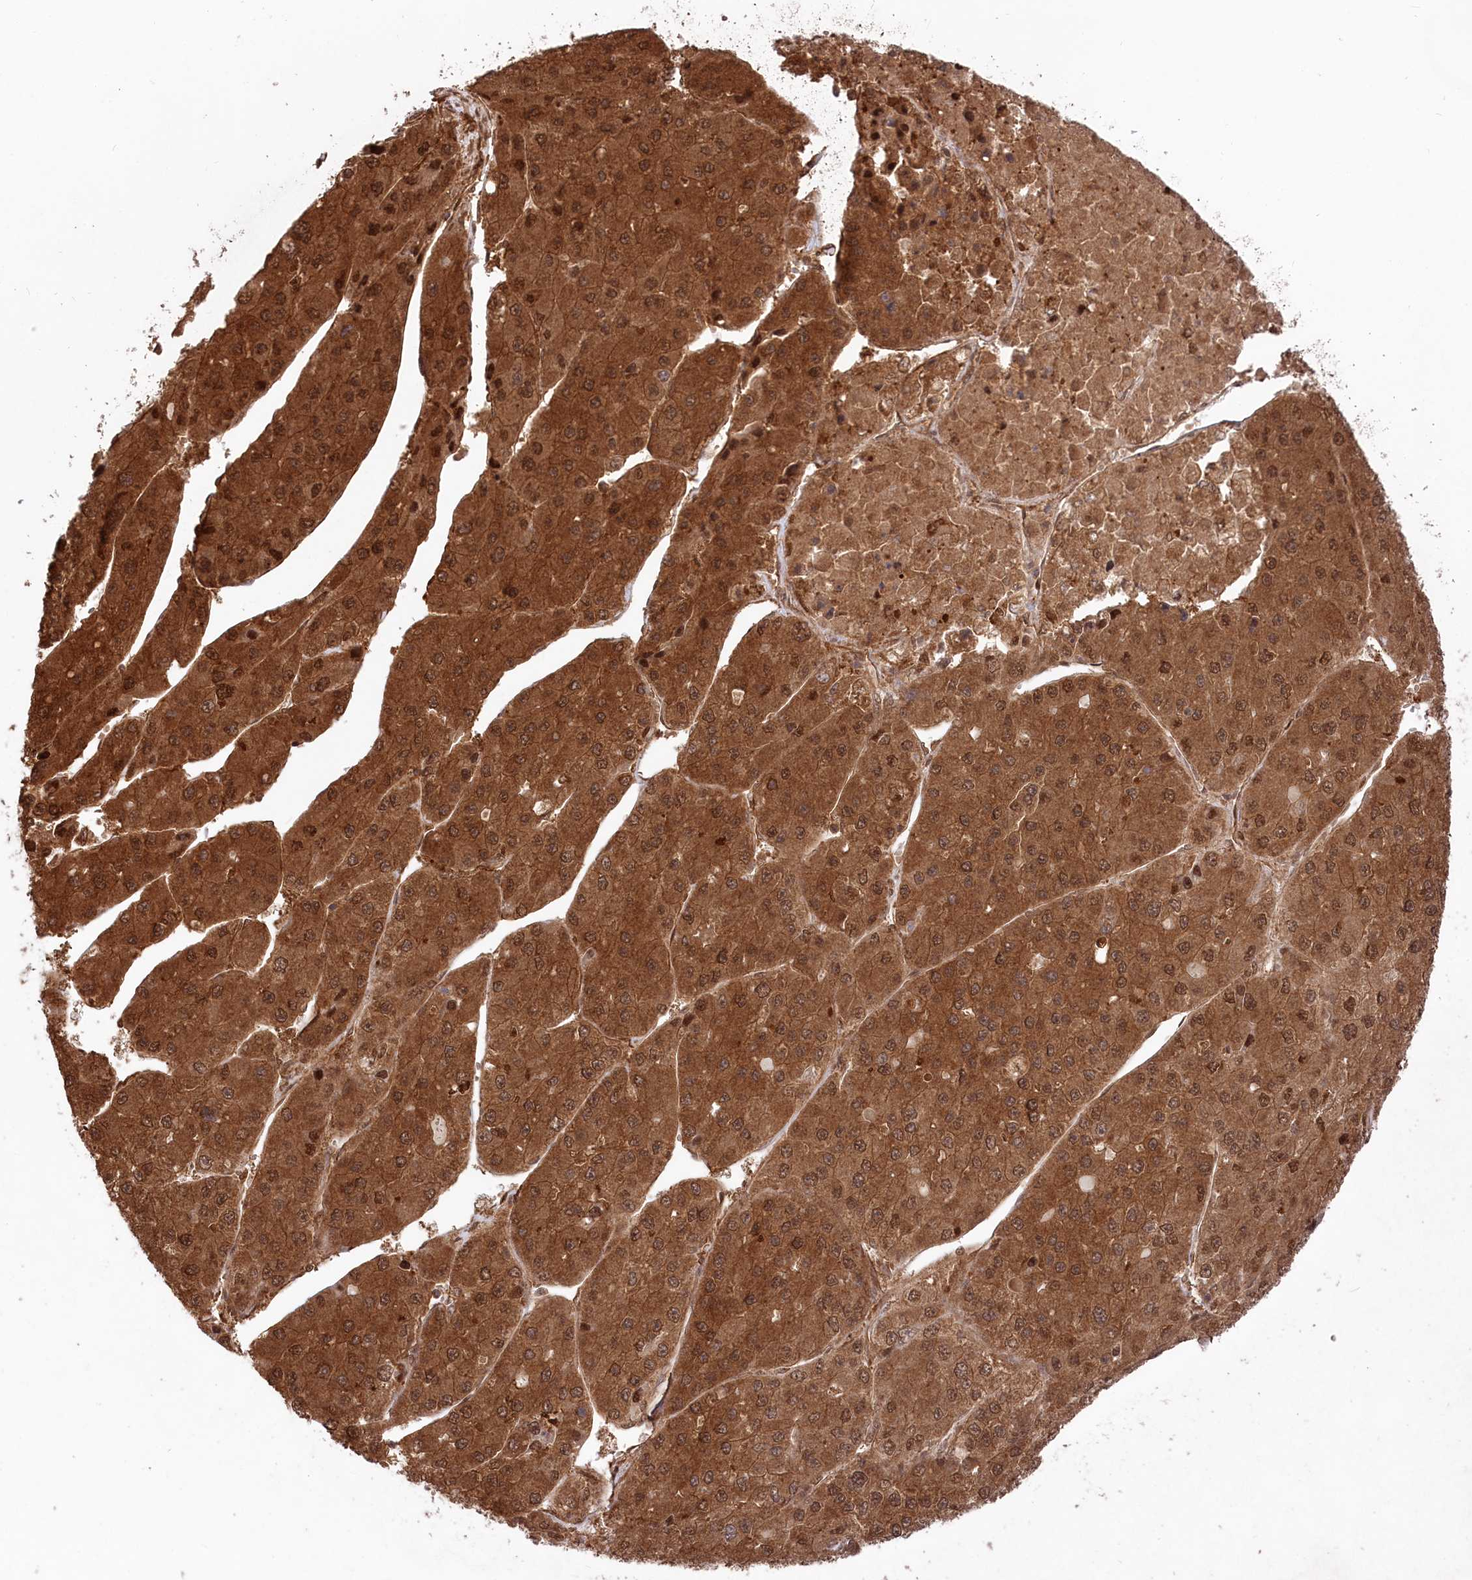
{"staining": {"intensity": "strong", "quantity": ">75%", "location": "cytoplasmic/membranous,nuclear"}, "tissue": "liver cancer", "cell_type": "Tumor cells", "image_type": "cancer", "snomed": [{"axis": "morphology", "description": "Carcinoma, Hepatocellular, NOS"}, {"axis": "topography", "description": "Liver"}], "caption": "High-power microscopy captured an IHC histopathology image of hepatocellular carcinoma (liver), revealing strong cytoplasmic/membranous and nuclear staining in approximately >75% of tumor cells.", "gene": "PSMA1", "patient": {"sex": "female", "age": 73}}